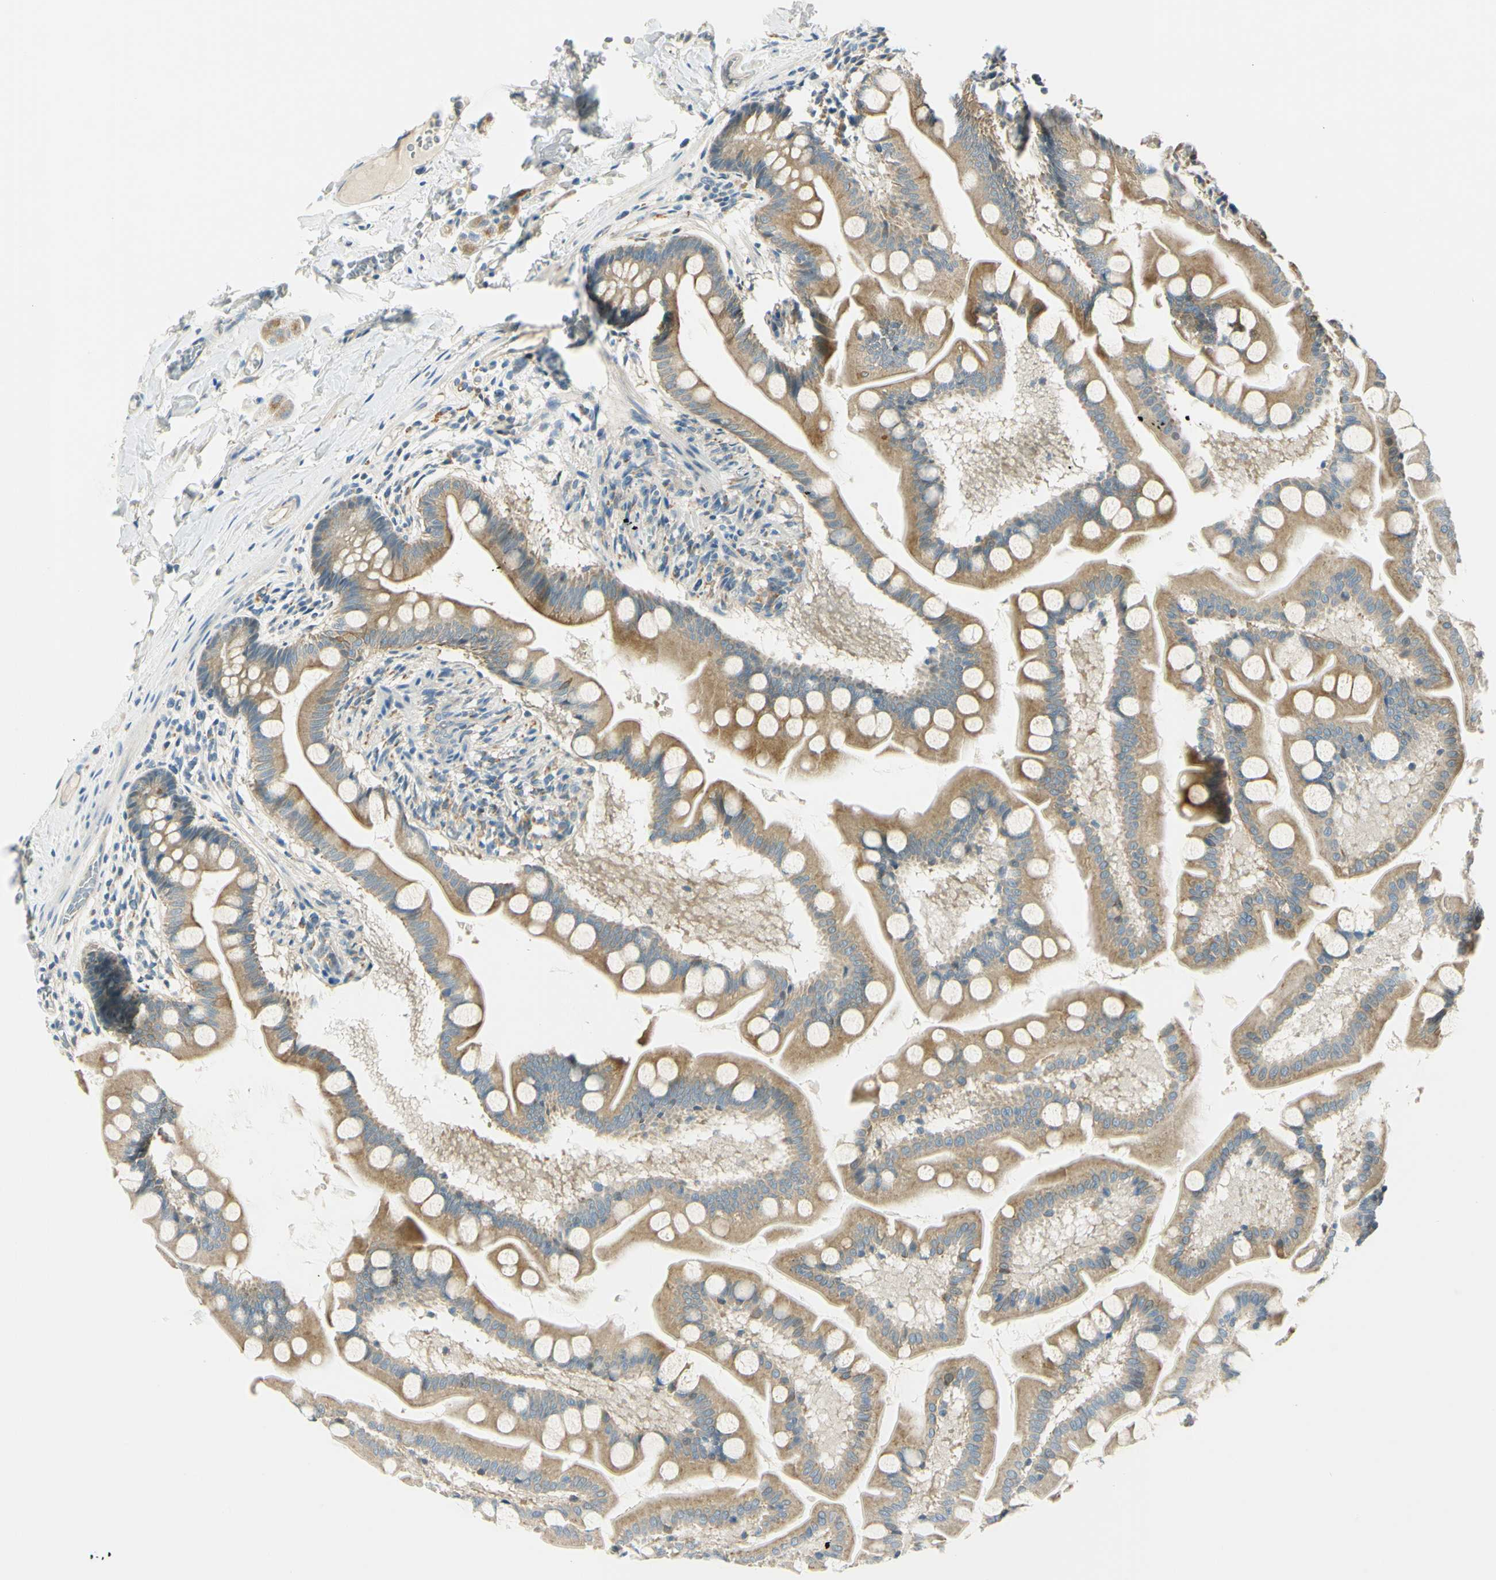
{"staining": {"intensity": "moderate", "quantity": ">75%", "location": "cytoplasmic/membranous"}, "tissue": "small intestine", "cell_type": "Glandular cells", "image_type": "normal", "snomed": [{"axis": "morphology", "description": "Normal tissue, NOS"}, {"axis": "topography", "description": "Small intestine"}], "caption": "Small intestine stained with immunohistochemistry (IHC) exhibits moderate cytoplasmic/membranous expression in approximately >75% of glandular cells.", "gene": "LAMA3", "patient": {"sex": "male", "age": 41}}